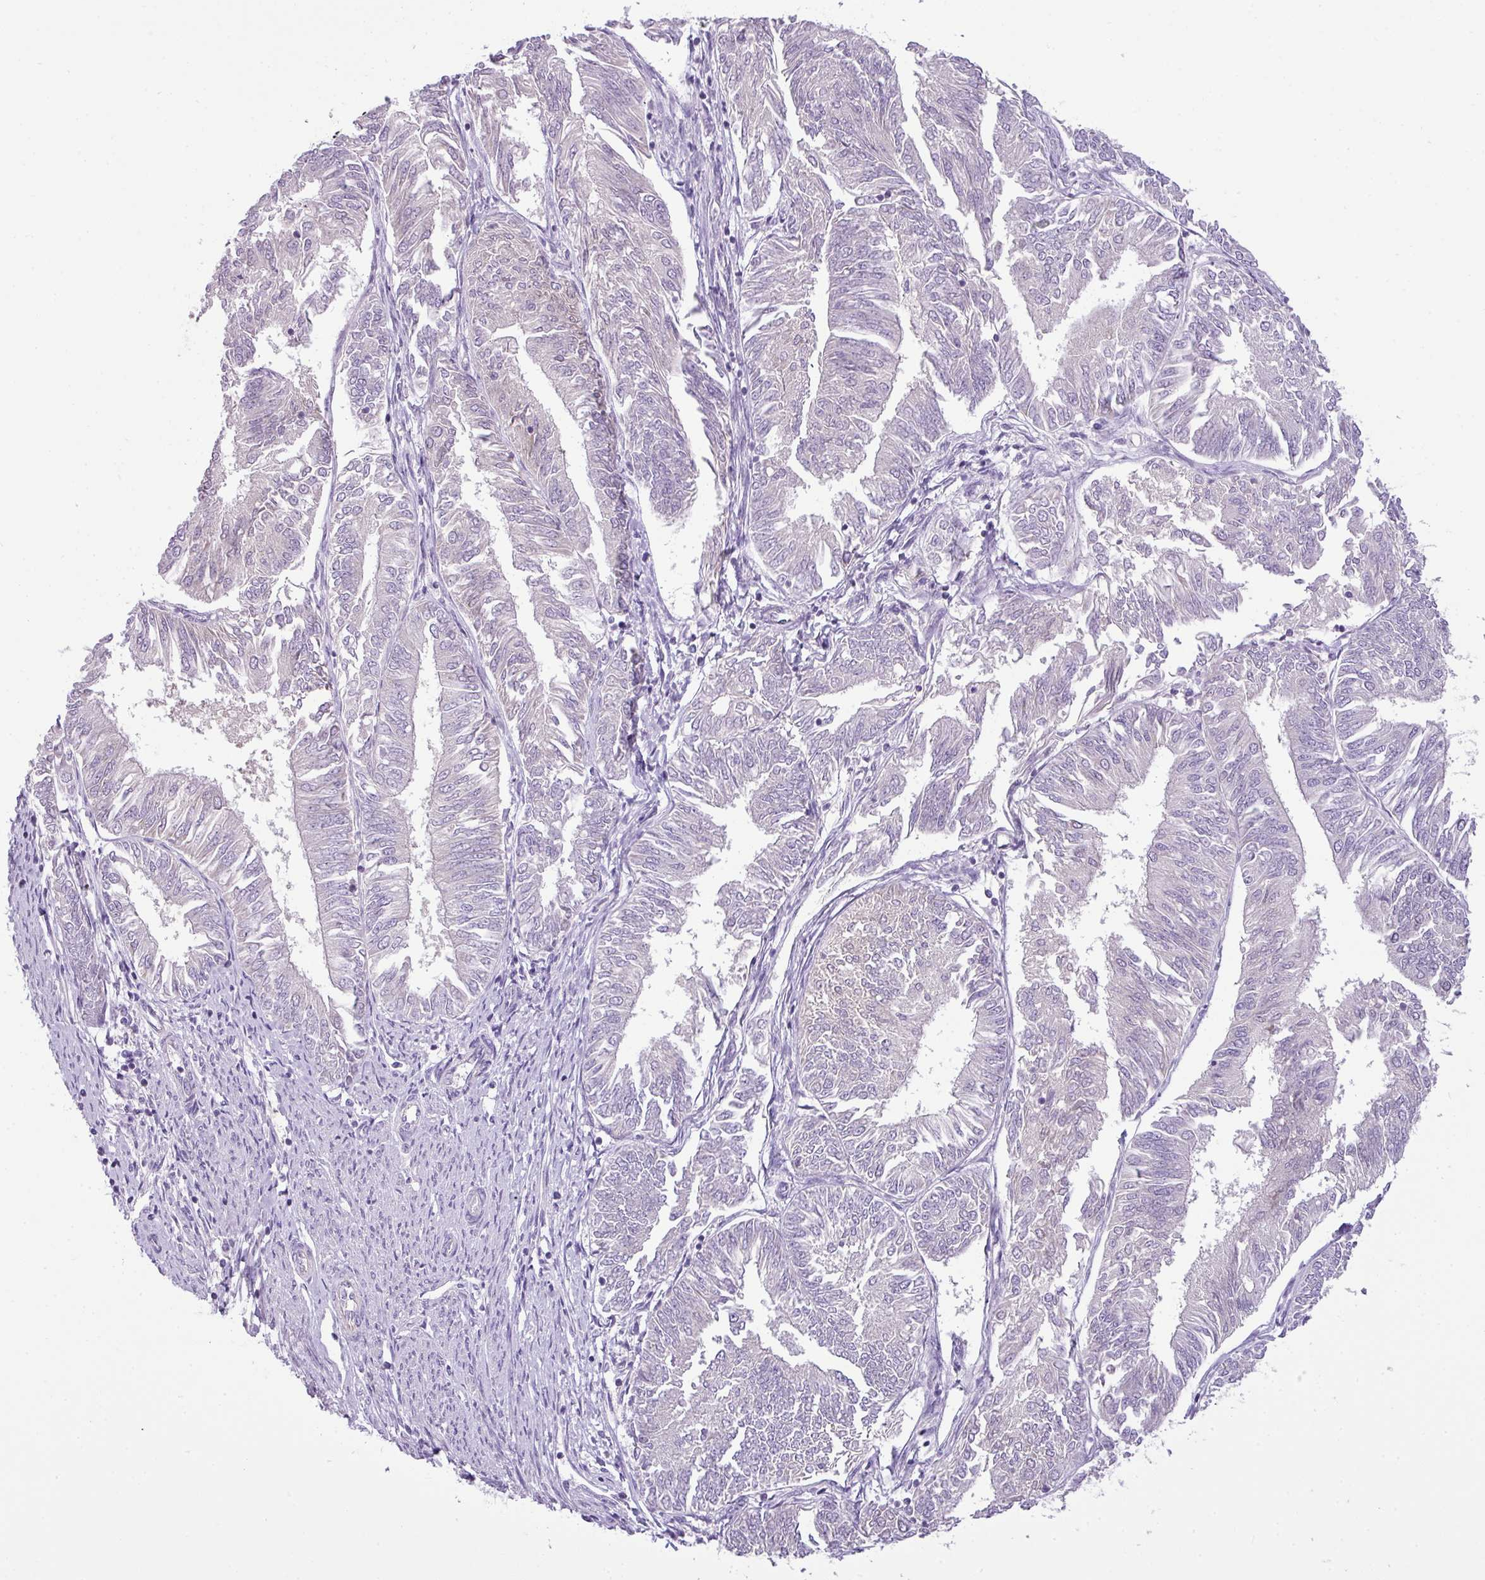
{"staining": {"intensity": "negative", "quantity": "none", "location": "none"}, "tissue": "endometrial cancer", "cell_type": "Tumor cells", "image_type": "cancer", "snomed": [{"axis": "morphology", "description": "Adenocarcinoma, NOS"}, {"axis": "topography", "description": "Endometrium"}], "caption": "IHC of human adenocarcinoma (endometrial) demonstrates no staining in tumor cells. (DAB immunohistochemistry, high magnification).", "gene": "ENSG00000273748", "patient": {"sex": "female", "age": 58}}